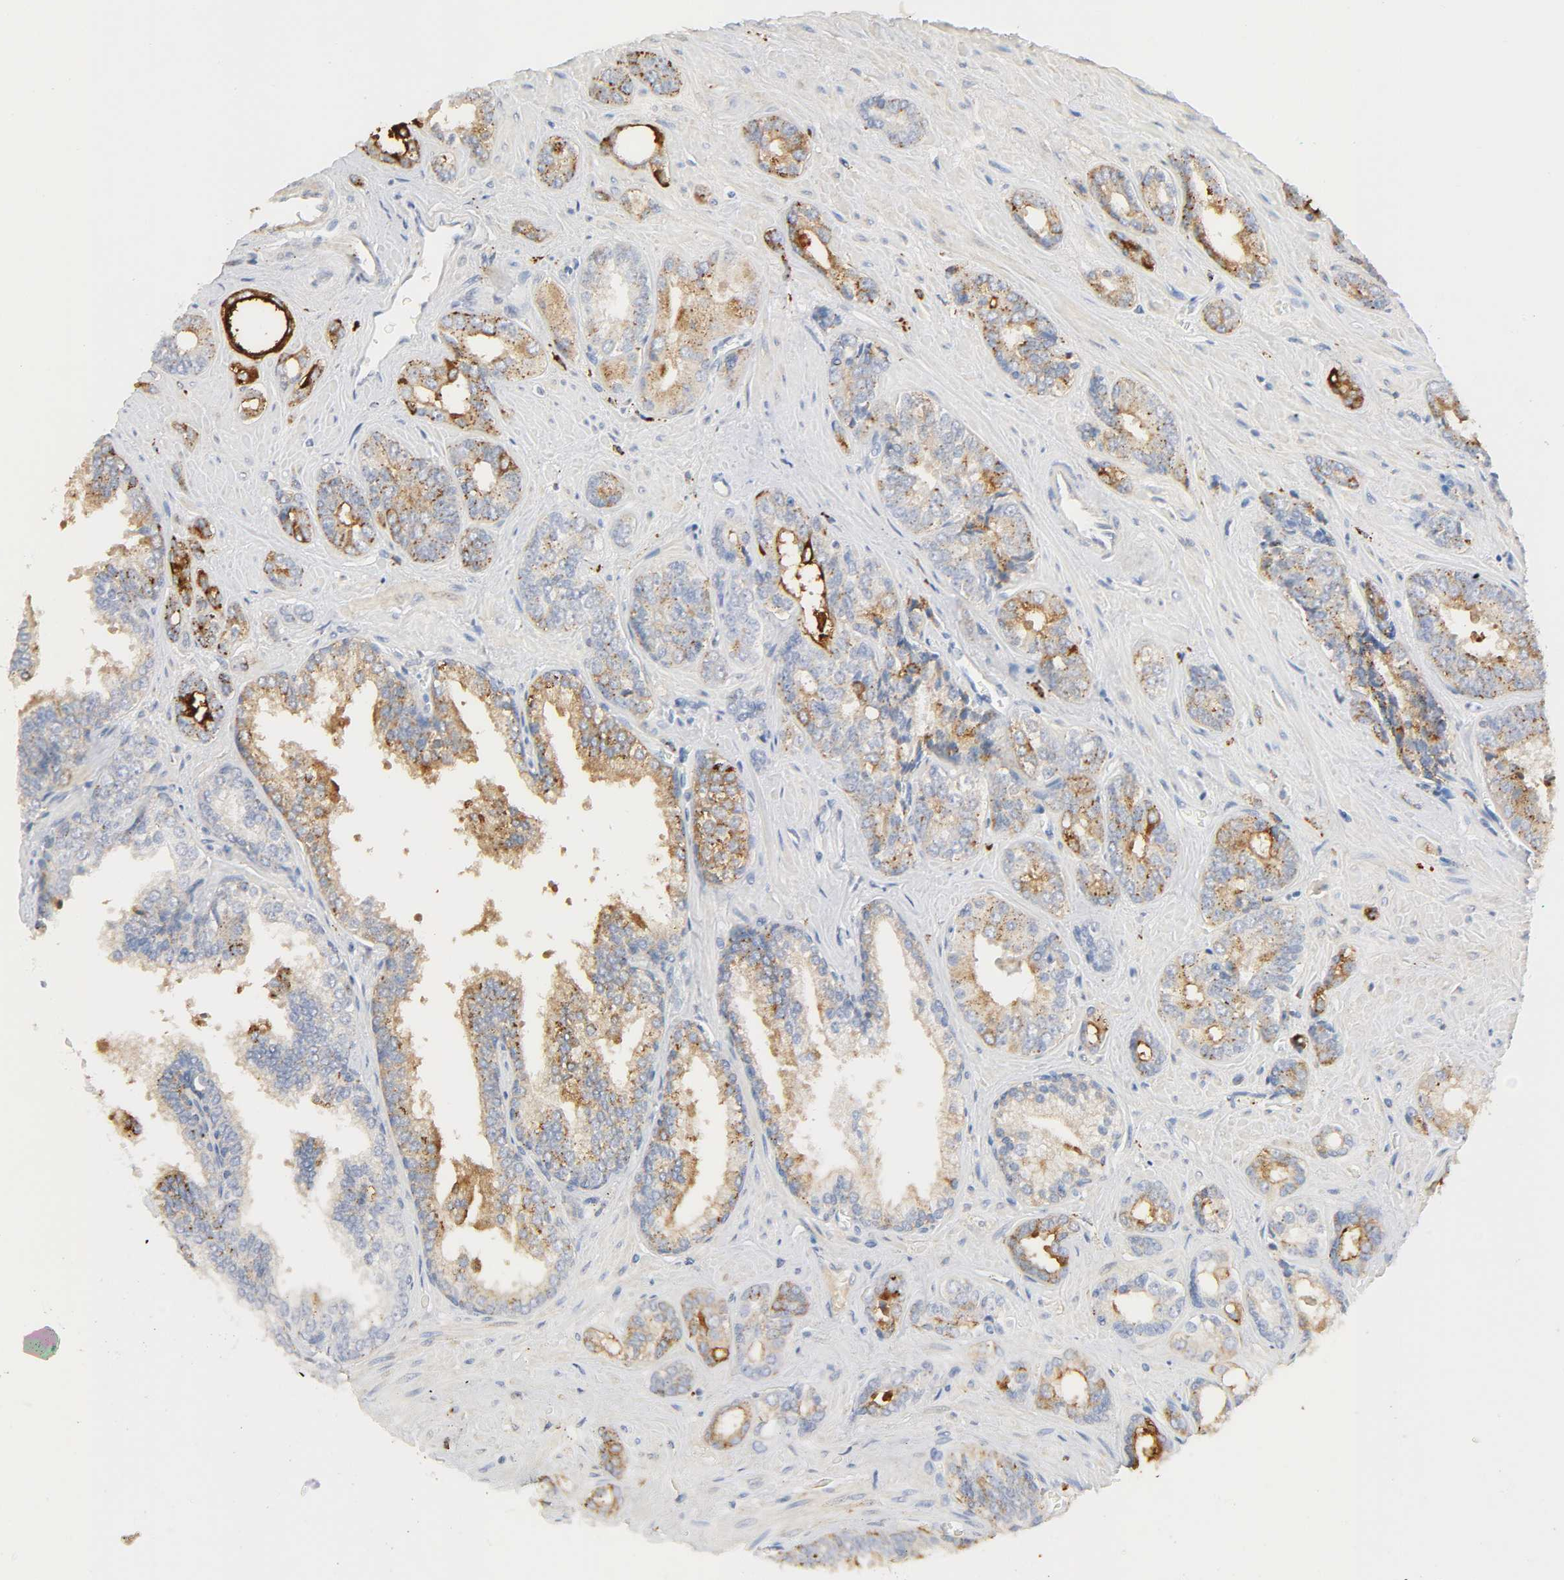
{"staining": {"intensity": "moderate", "quantity": "25%-75%", "location": "cytoplasmic/membranous"}, "tissue": "prostate cancer", "cell_type": "Tumor cells", "image_type": "cancer", "snomed": [{"axis": "morphology", "description": "Adenocarcinoma, High grade"}, {"axis": "topography", "description": "Prostate"}], "caption": "Protein staining of high-grade adenocarcinoma (prostate) tissue reveals moderate cytoplasmic/membranous expression in approximately 25%-75% of tumor cells. (IHC, brightfield microscopy, high magnification).", "gene": "MAGEB17", "patient": {"sex": "male", "age": 67}}